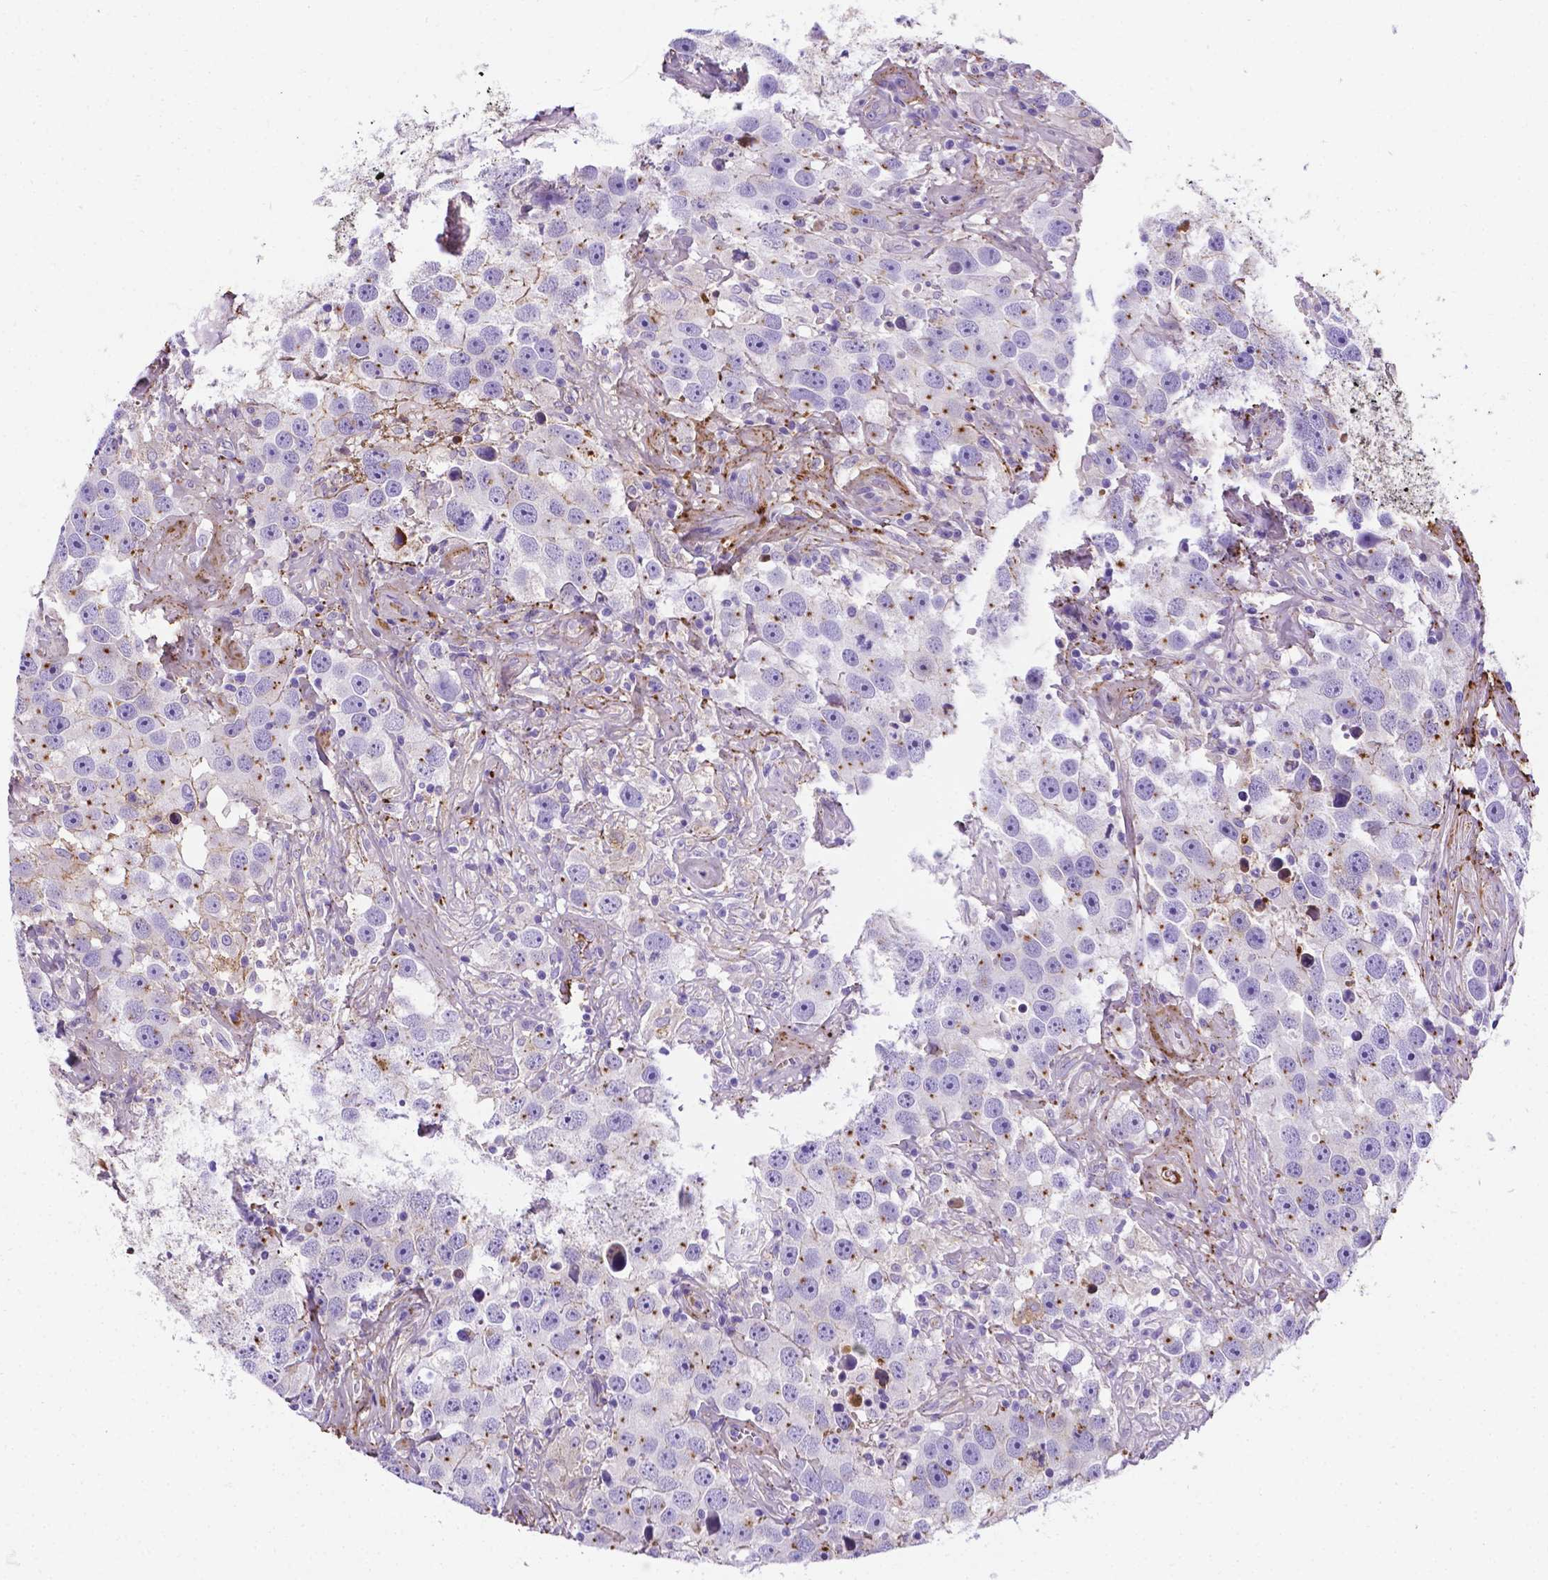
{"staining": {"intensity": "weak", "quantity": "25%-75%", "location": "cytoplasmic/membranous"}, "tissue": "testis cancer", "cell_type": "Tumor cells", "image_type": "cancer", "snomed": [{"axis": "morphology", "description": "Seminoma, NOS"}, {"axis": "topography", "description": "Testis"}], "caption": "This is a histology image of IHC staining of seminoma (testis), which shows weak staining in the cytoplasmic/membranous of tumor cells.", "gene": "APOE", "patient": {"sex": "male", "age": 49}}